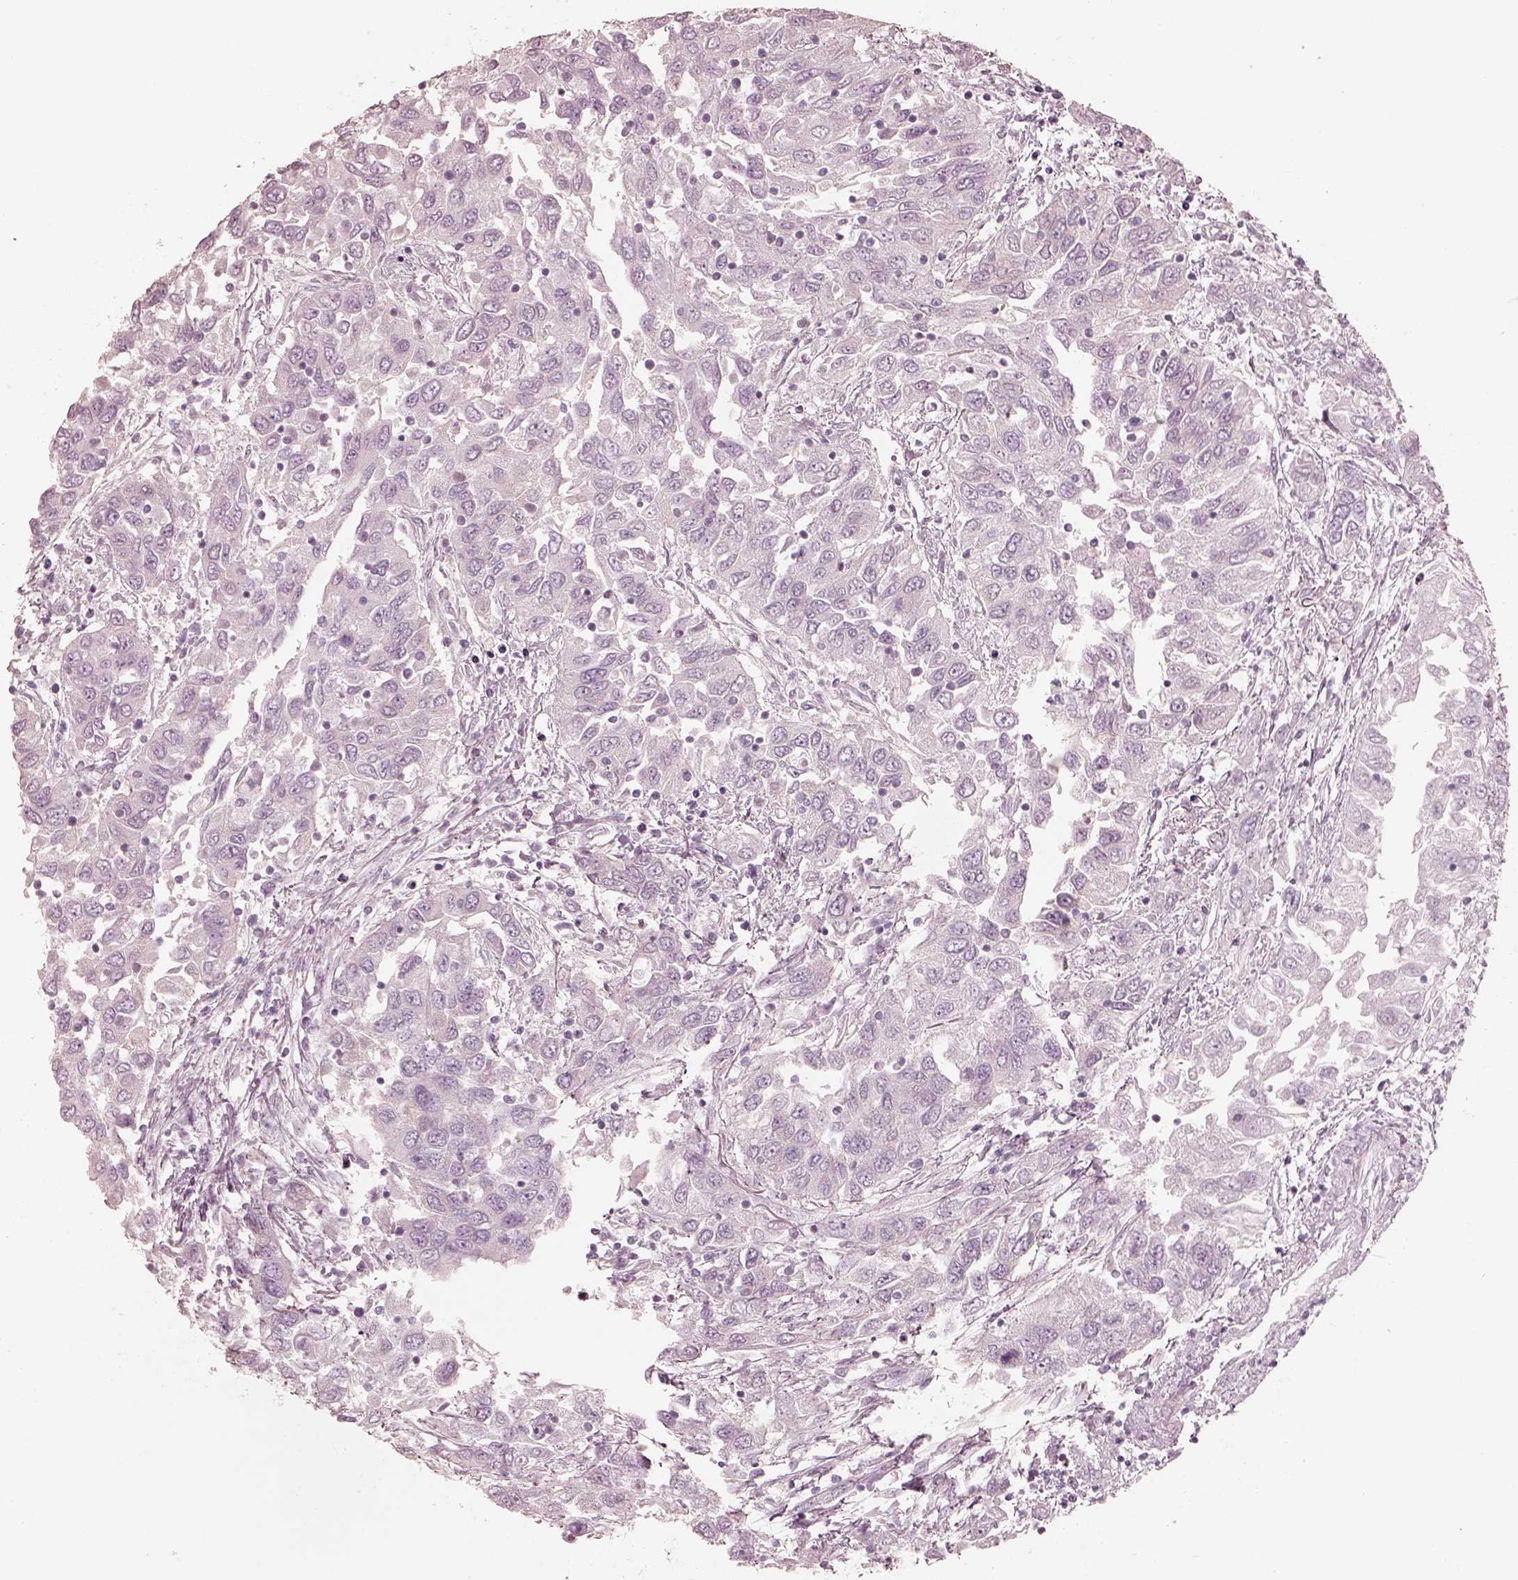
{"staining": {"intensity": "negative", "quantity": "none", "location": "none"}, "tissue": "urothelial cancer", "cell_type": "Tumor cells", "image_type": "cancer", "snomed": [{"axis": "morphology", "description": "Urothelial carcinoma, High grade"}, {"axis": "topography", "description": "Urinary bladder"}], "caption": "High-grade urothelial carcinoma stained for a protein using immunohistochemistry reveals no expression tumor cells.", "gene": "RAB3C", "patient": {"sex": "male", "age": 76}}